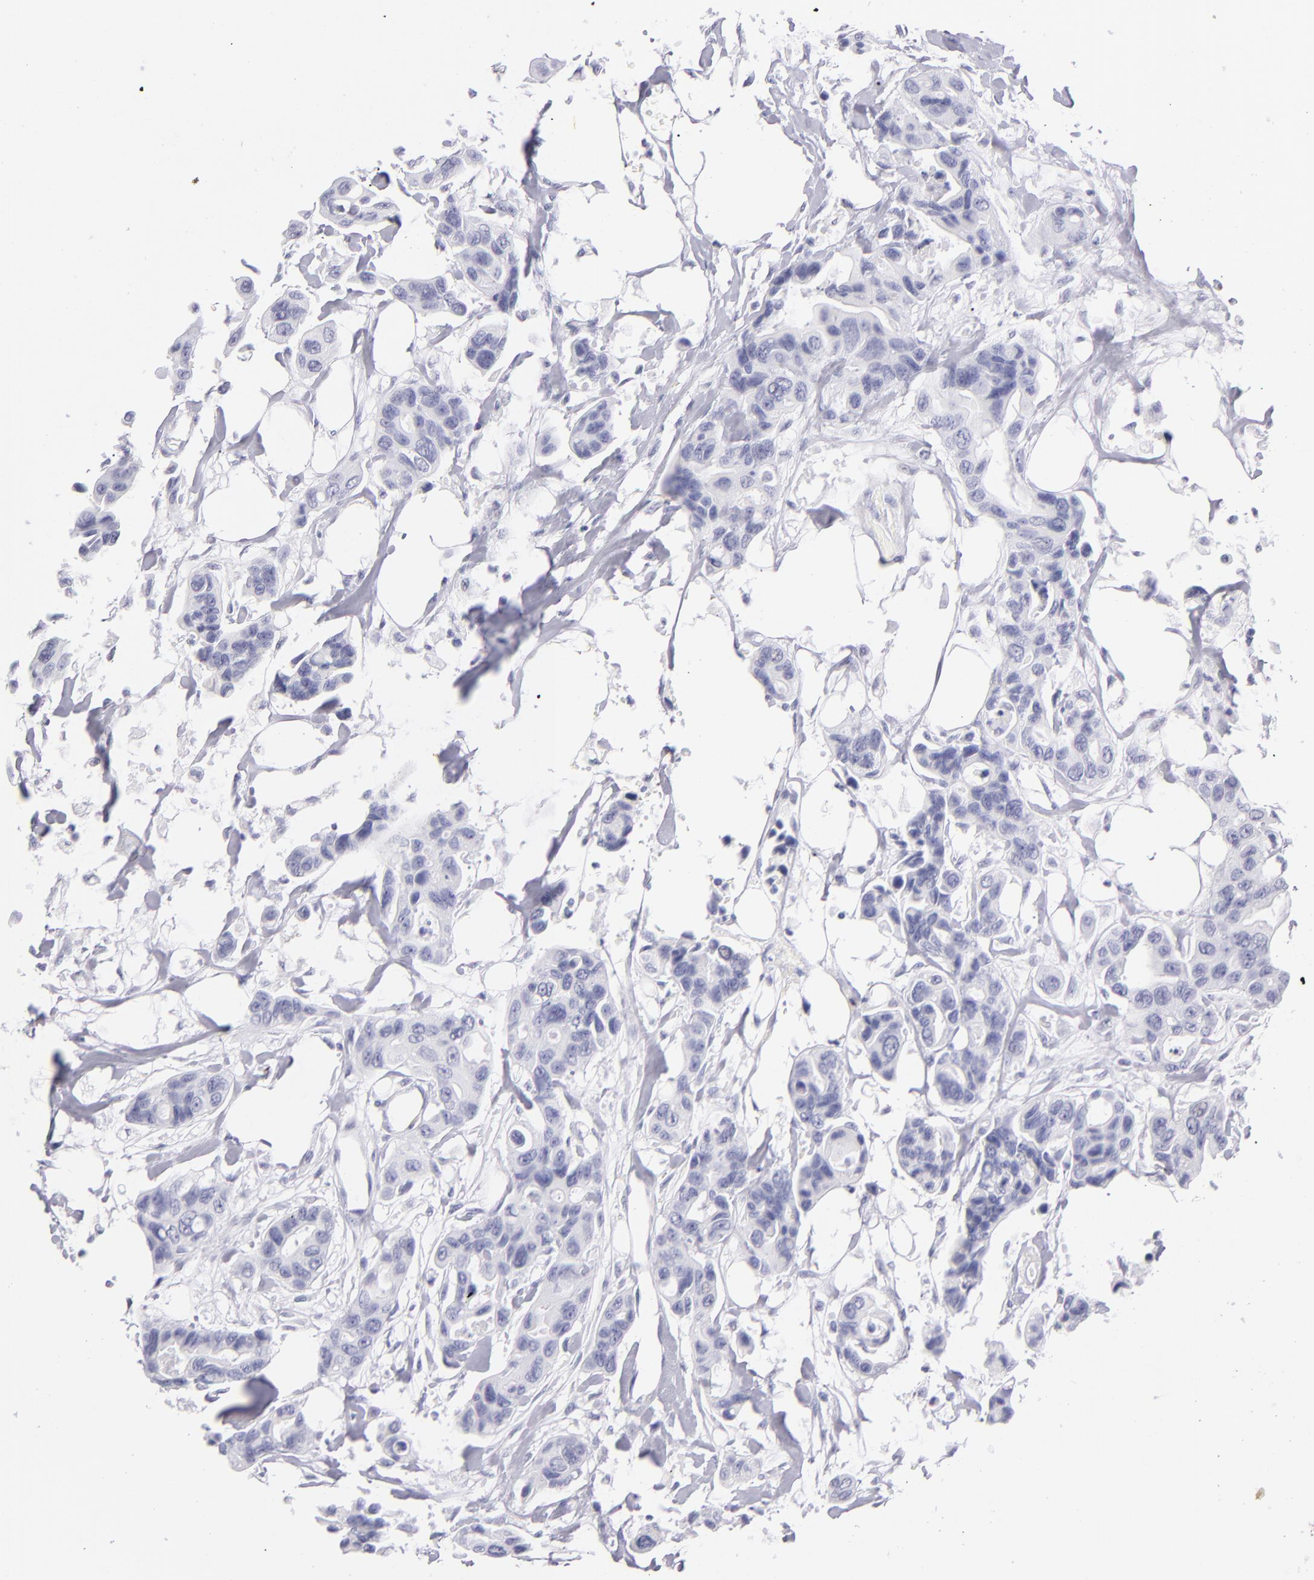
{"staining": {"intensity": "negative", "quantity": "none", "location": "none"}, "tissue": "colorectal cancer", "cell_type": "Tumor cells", "image_type": "cancer", "snomed": [{"axis": "morphology", "description": "Adenocarcinoma, NOS"}, {"axis": "topography", "description": "Colon"}], "caption": "An IHC histopathology image of adenocarcinoma (colorectal) is shown. There is no staining in tumor cells of adenocarcinoma (colorectal).", "gene": "PRF1", "patient": {"sex": "female", "age": 70}}